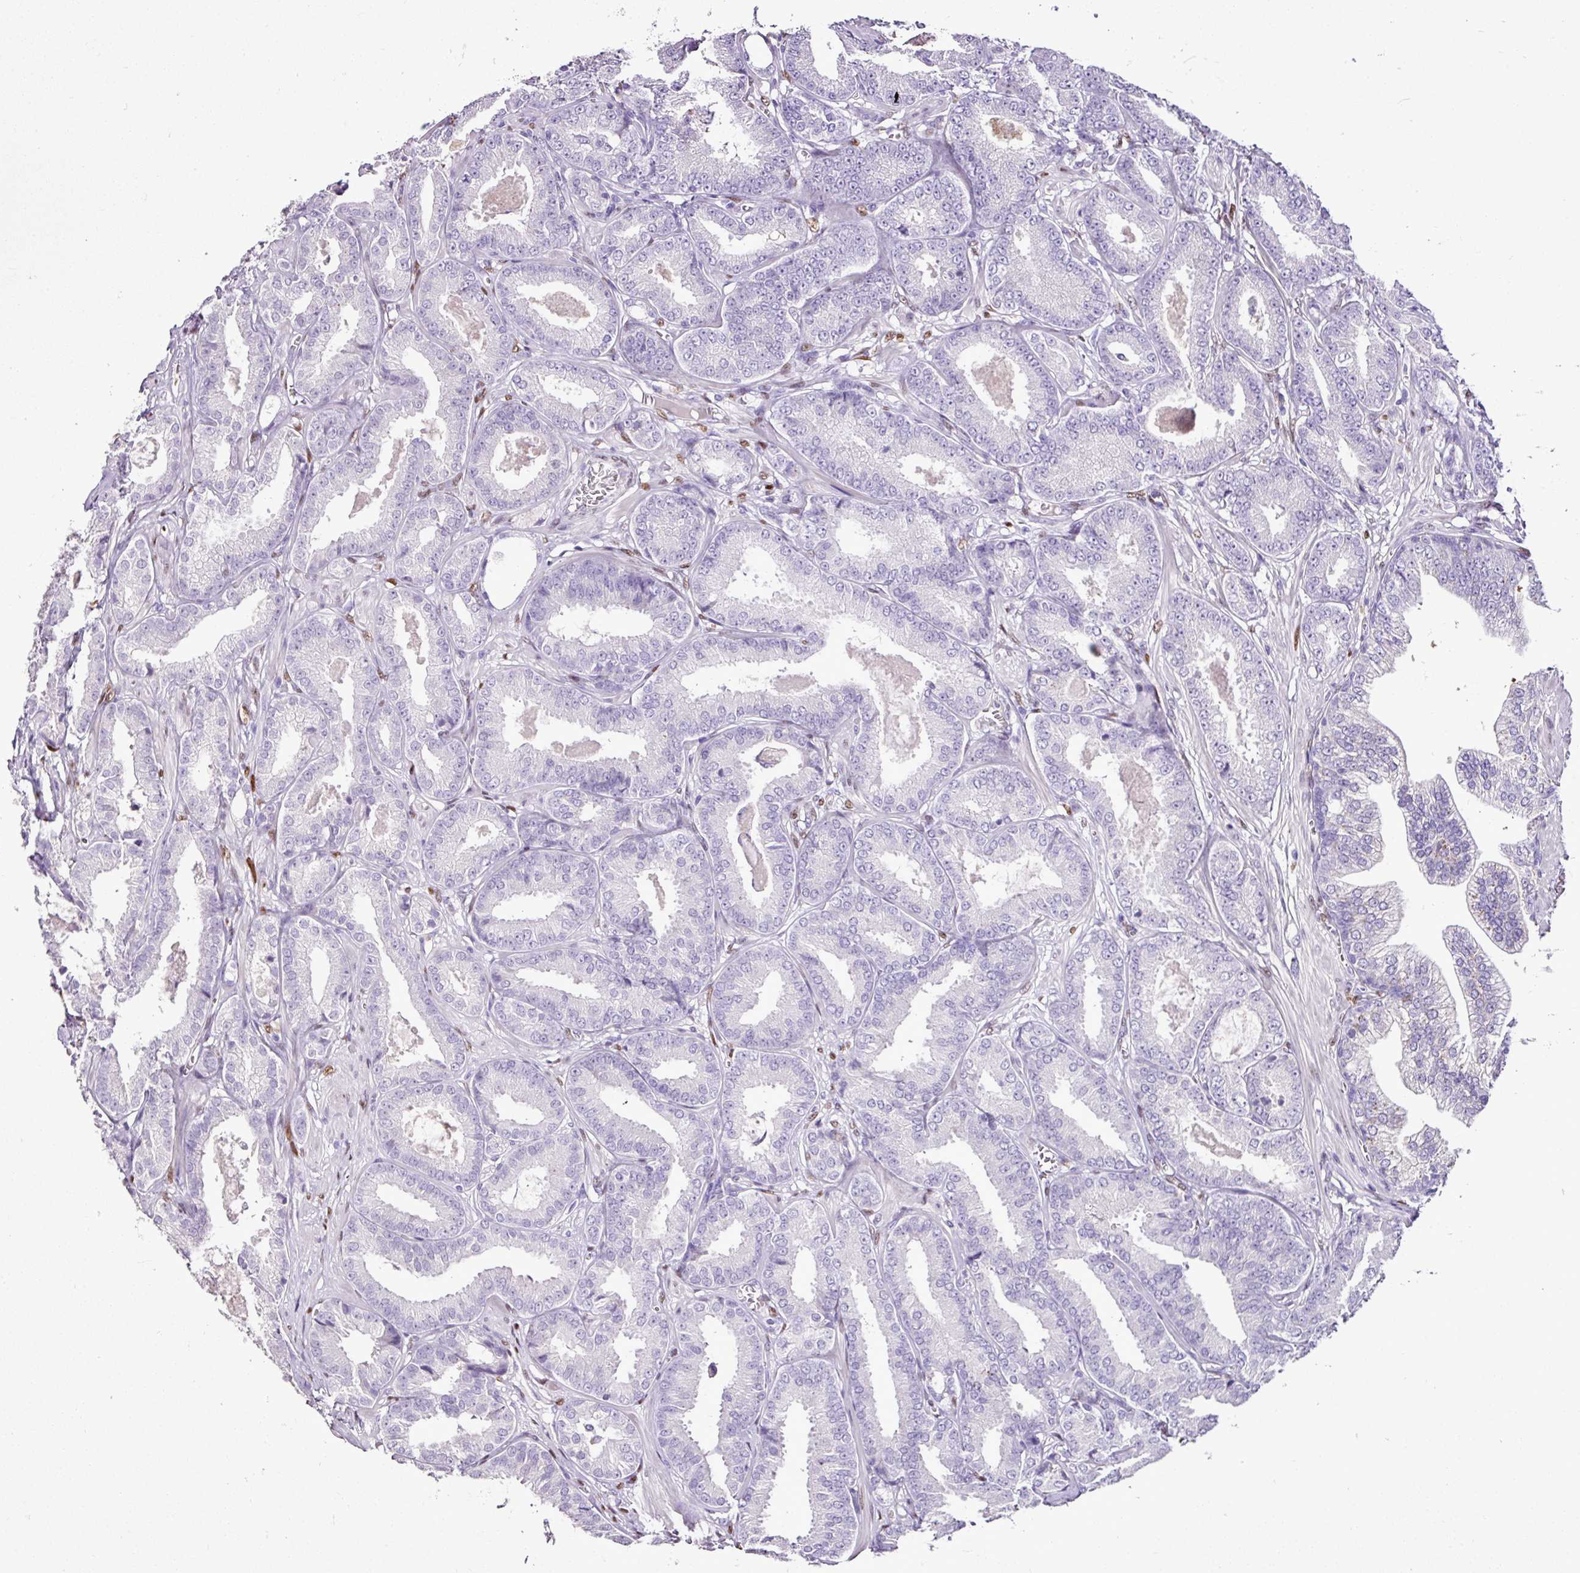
{"staining": {"intensity": "negative", "quantity": "none", "location": "none"}, "tissue": "prostate cancer", "cell_type": "Tumor cells", "image_type": "cancer", "snomed": [{"axis": "morphology", "description": "Adenocarcinoma, High grade"}, {"axis": "topography", "description": "Prostate"}], "caption": "There is no significant positivity in tumor cells of prostate cancer.", "gene": "ESR1", "patient": {"sex": "male", "age": 71}}